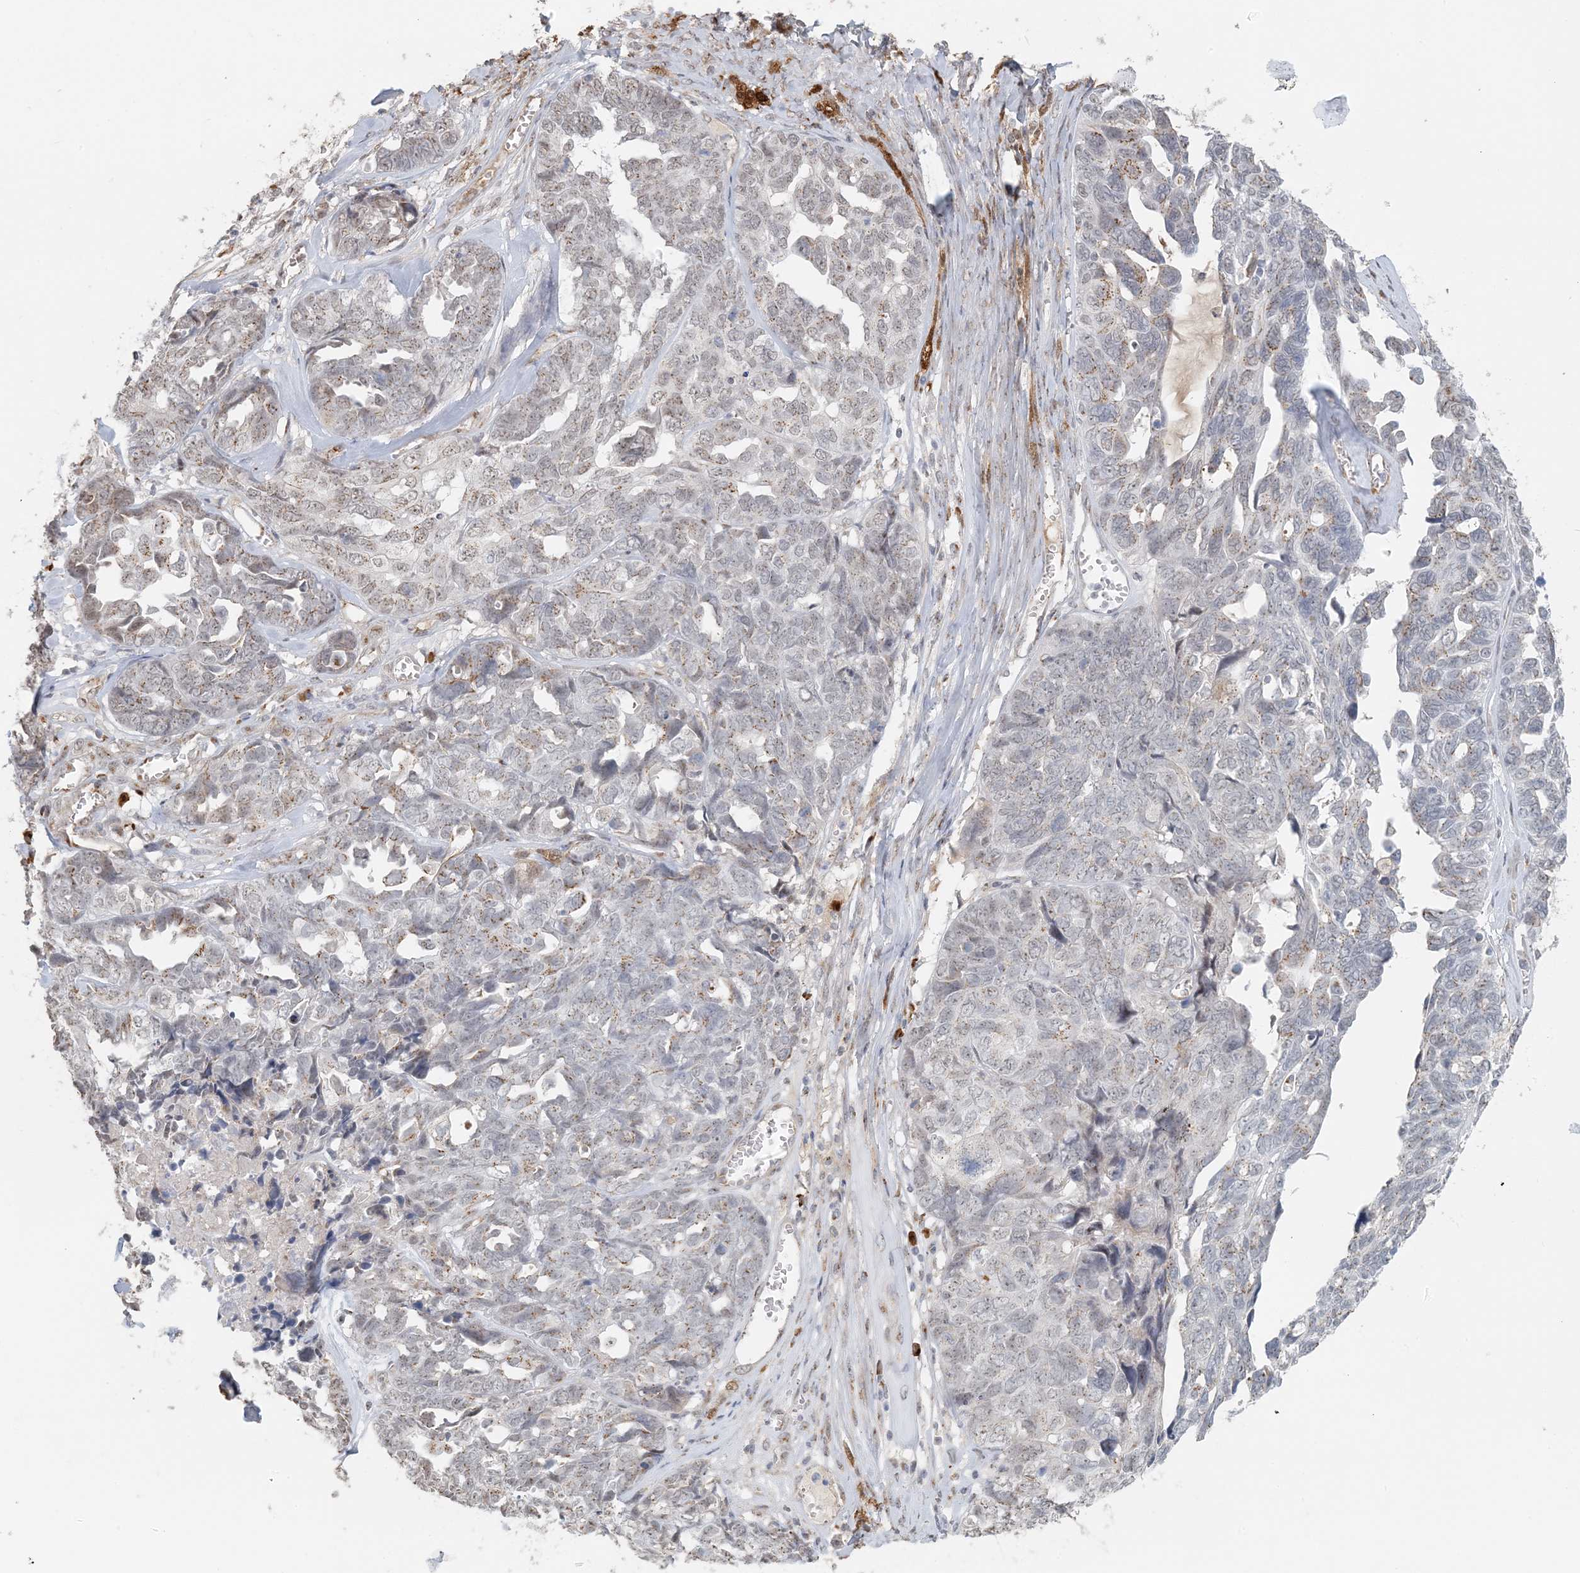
{"staining": {"intensity": "weak", "quantity": "<25%", "location": "cytoplasmic/membranous"}, "tissue": "ovarian cancer", "cell_type": "Tumor cells", "image_type": "cancer", "snomed": [{"axis": "morphology", "description": "Cystadenocarcinoma, serous, NOS"}, {"axis": "topography", "description": "Ovary"}], "caption": "High magnification brightfield microscopy of serous cystadenocarcinoma (ovarian) stained with DAB (brown) and counterstained with hematoxylin (blue): tumor cells show no significant expression.", "gene": "ZCCHC4", "patient": {"sex": "female", "age": 79}}